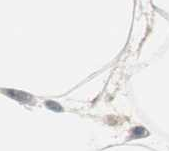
{"staining": {"intensity": "negative", "quantity": "none", "location": "none"}, "tissue": "adipose tissue", "cell_type": "Adipocytes", "image_type": "normal", "snomed": [{"axis": "morphology", "description": "Normal tissue, NOS"}, {"axis": "morphology", "description": "Duct carcinoma"}, {"axis": "topography", "description": "Breast"}, {"axis": "topography", "description": "Adipose tissue"}], "caption": "Immunohistochemical staining of unremarkable adipose tissue demonstrates no significant expression in adipocytes.", "gene": "MSTO1", "patient": {"sex": "female", "age": 37}}